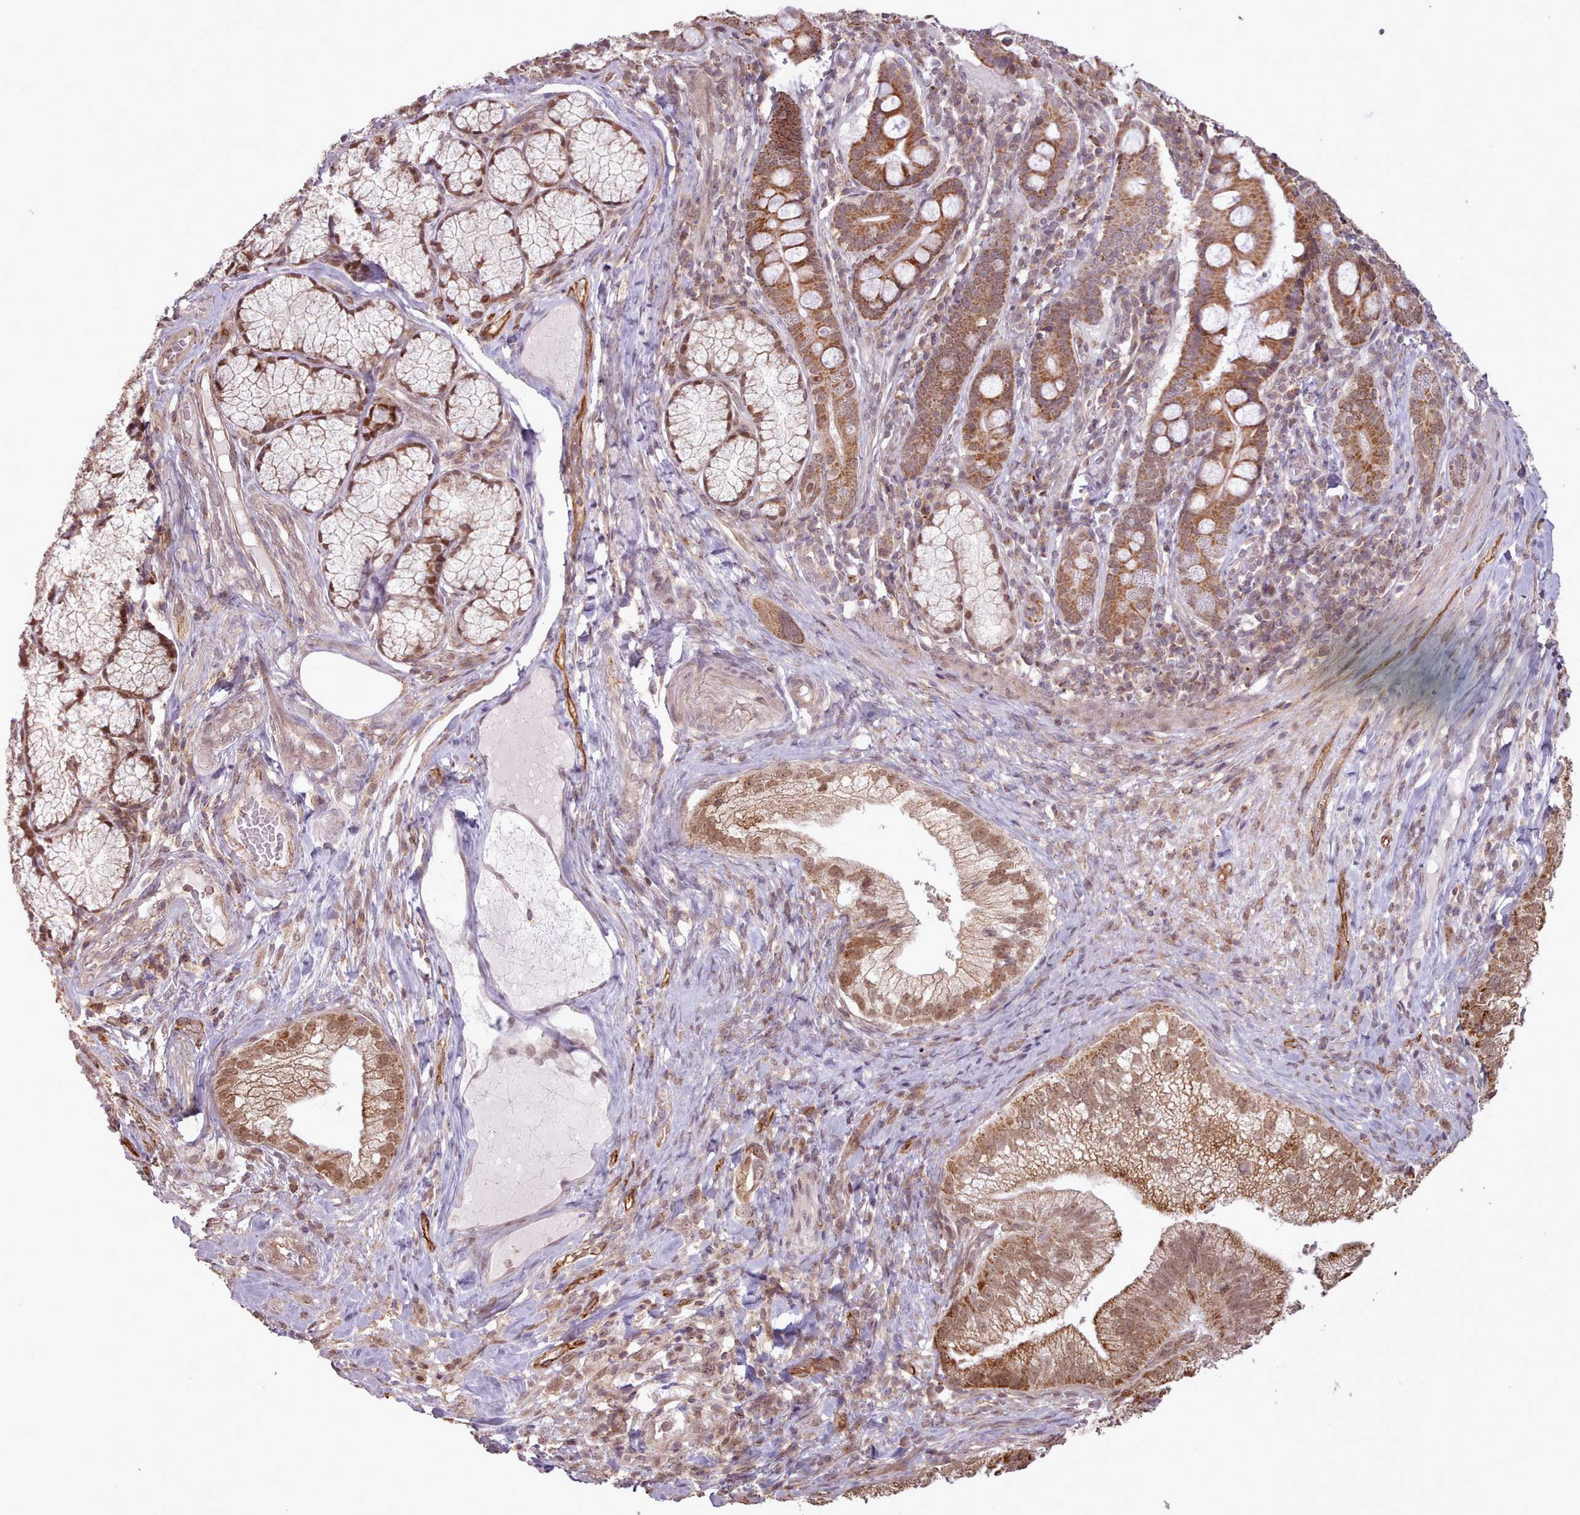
{"staining": {"intensity": "moderate", "quantity": ">75%", "location": "cytoplasmic/membranous,nuclear"}, "tissue": "pancreatic cancer", "cell_type": "Tumor cells", "image_type": "cancer", "snomed": [{"axis": "morphology", "description": "Adenocarcinoma, NOS"}, {"axis": "topography", "description": "Pancreas"}], "caption": "Immunohistochemistry (DAB) staining of adenocarcinoma (pancreatic) reveals moderate cytoplasmic/membranous and nuclear protein staining in about >75% of tumor cells. Using DAB (brown) and hematoxylin (blue) stains, captured at high magnification using brightfield microscopy.", "gene": "ZMYM4", "patient": {"sex": "male", "age": 70}}